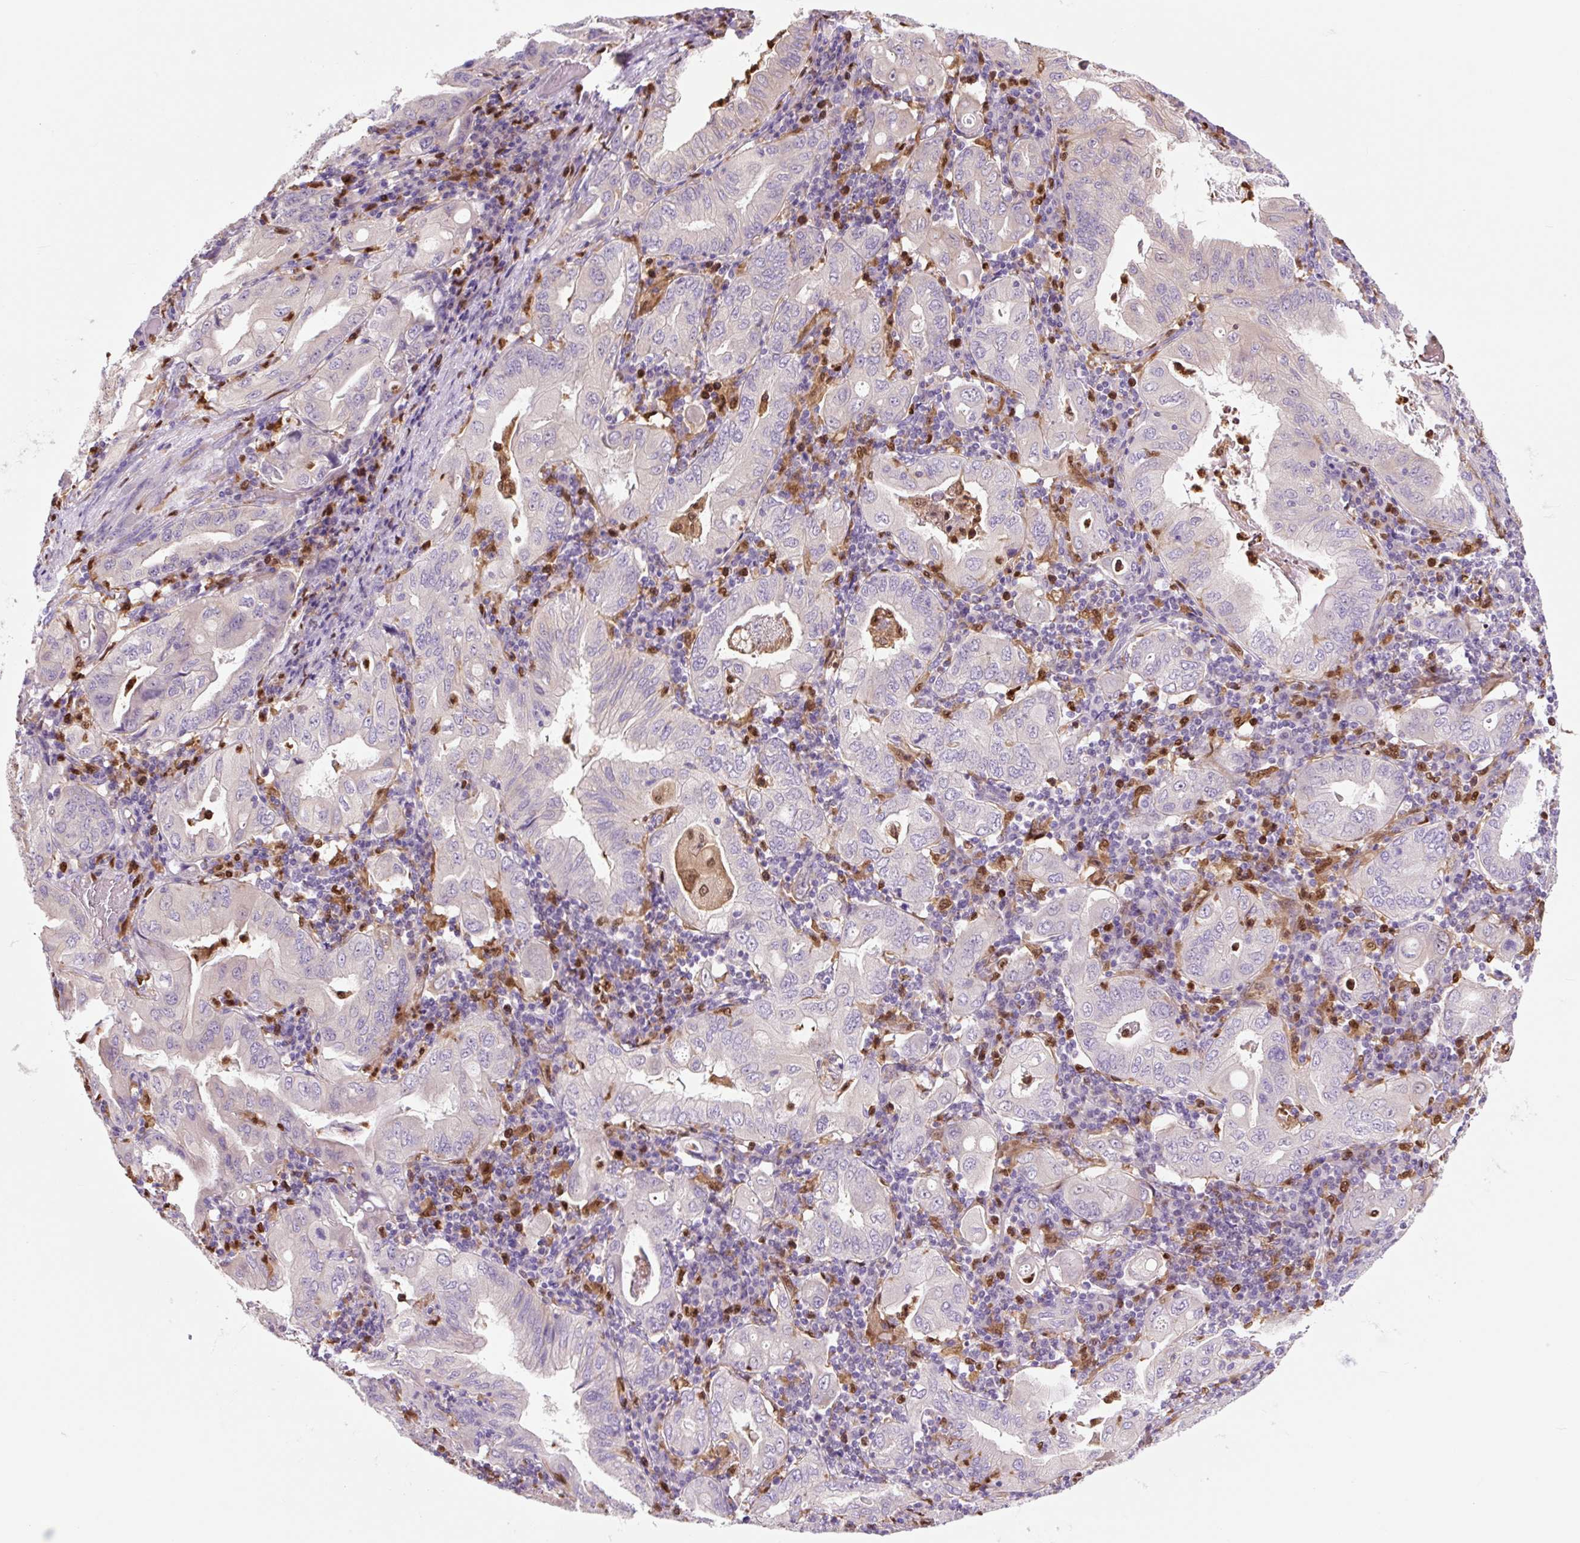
{"staining": {"intensity": "negative", "quantity": "none", "location": "none"}, "tissue": "stomach cancer", "cell_type": "Tumor cells", "image_type": "cancer", "snomed": [{"axis": "morphology", "description": "Normal tissue, NOS"}, {"axis": "morphology", "description": "Adenocarcinoma, NOS"}, {"axis": "topography", "description": "Esophagus"}, {"axis": "topography", "description": "Stomach, upper"}, {"axis": "topography", "description": "Peripheral nerve tissue"}], "caption": "This histopathology image is of stomach cancer (adenocarcinoma) stained with immunohistochemistry to label a protein in brown with the nuclei are counter-stained blue. There is no positivity in tumor cells.", "gene": "SPI1", "patient": {"sex": "male", "age": 62}}